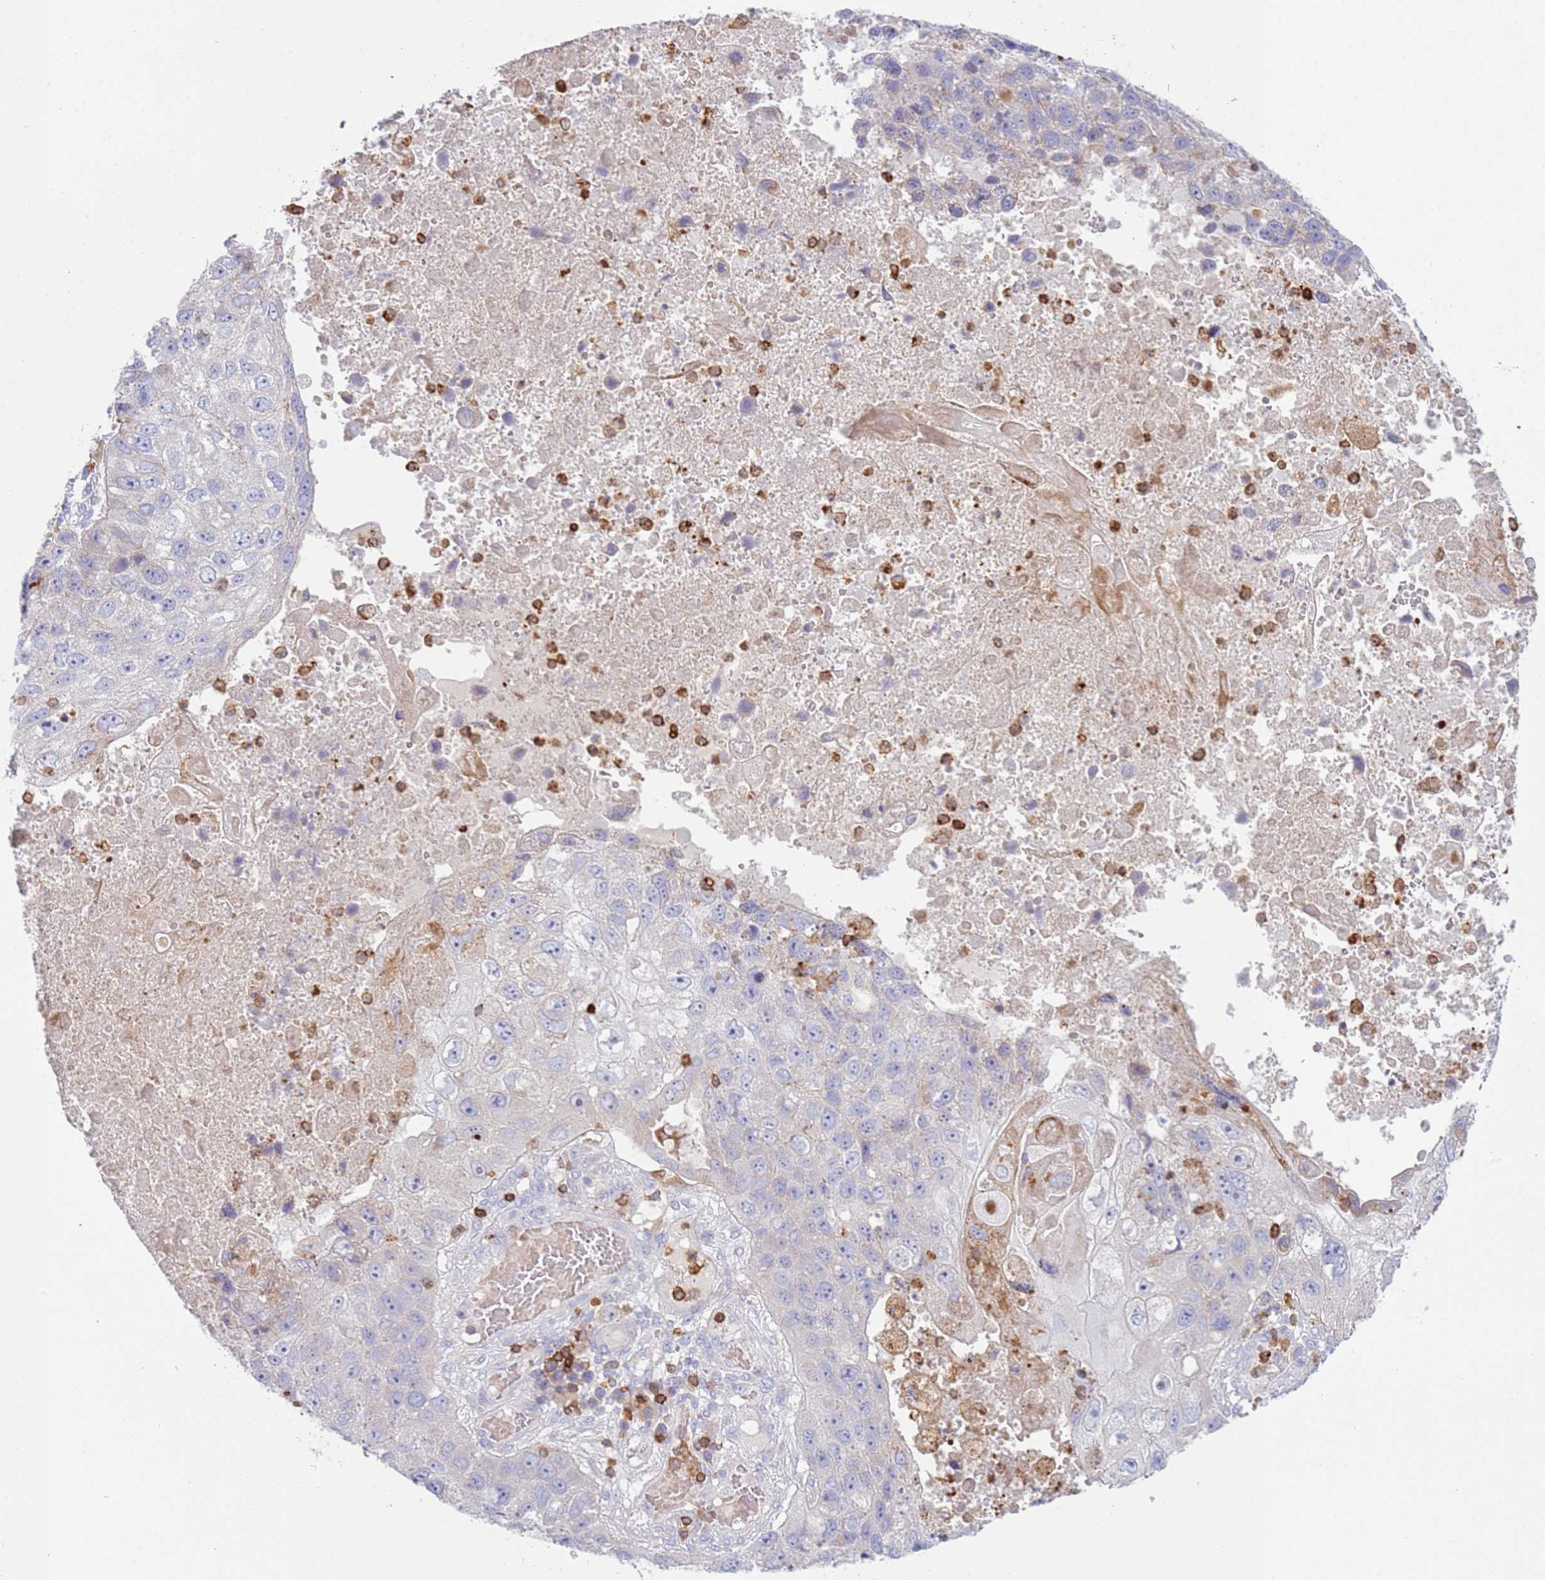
{"staining": {"intensity": "negative", "quantity": "none", "location": "none"}, "tissue": "lung cancer", "cell_type": "Tumor cells", "image_type": "cancer", "snomed": [{"axis": "morphology", "description": "Squamous cell carcinoma, NOS"}, {"axis": "topography", "description": "Lung"}], "caption": "DAB immunohistochemical staining of squamous cell carcinoma (lung) demonstrates no significant positivity in tumor cells.", "gene": "TTPAL", "patient": {"sex": "male", "age": 61}}